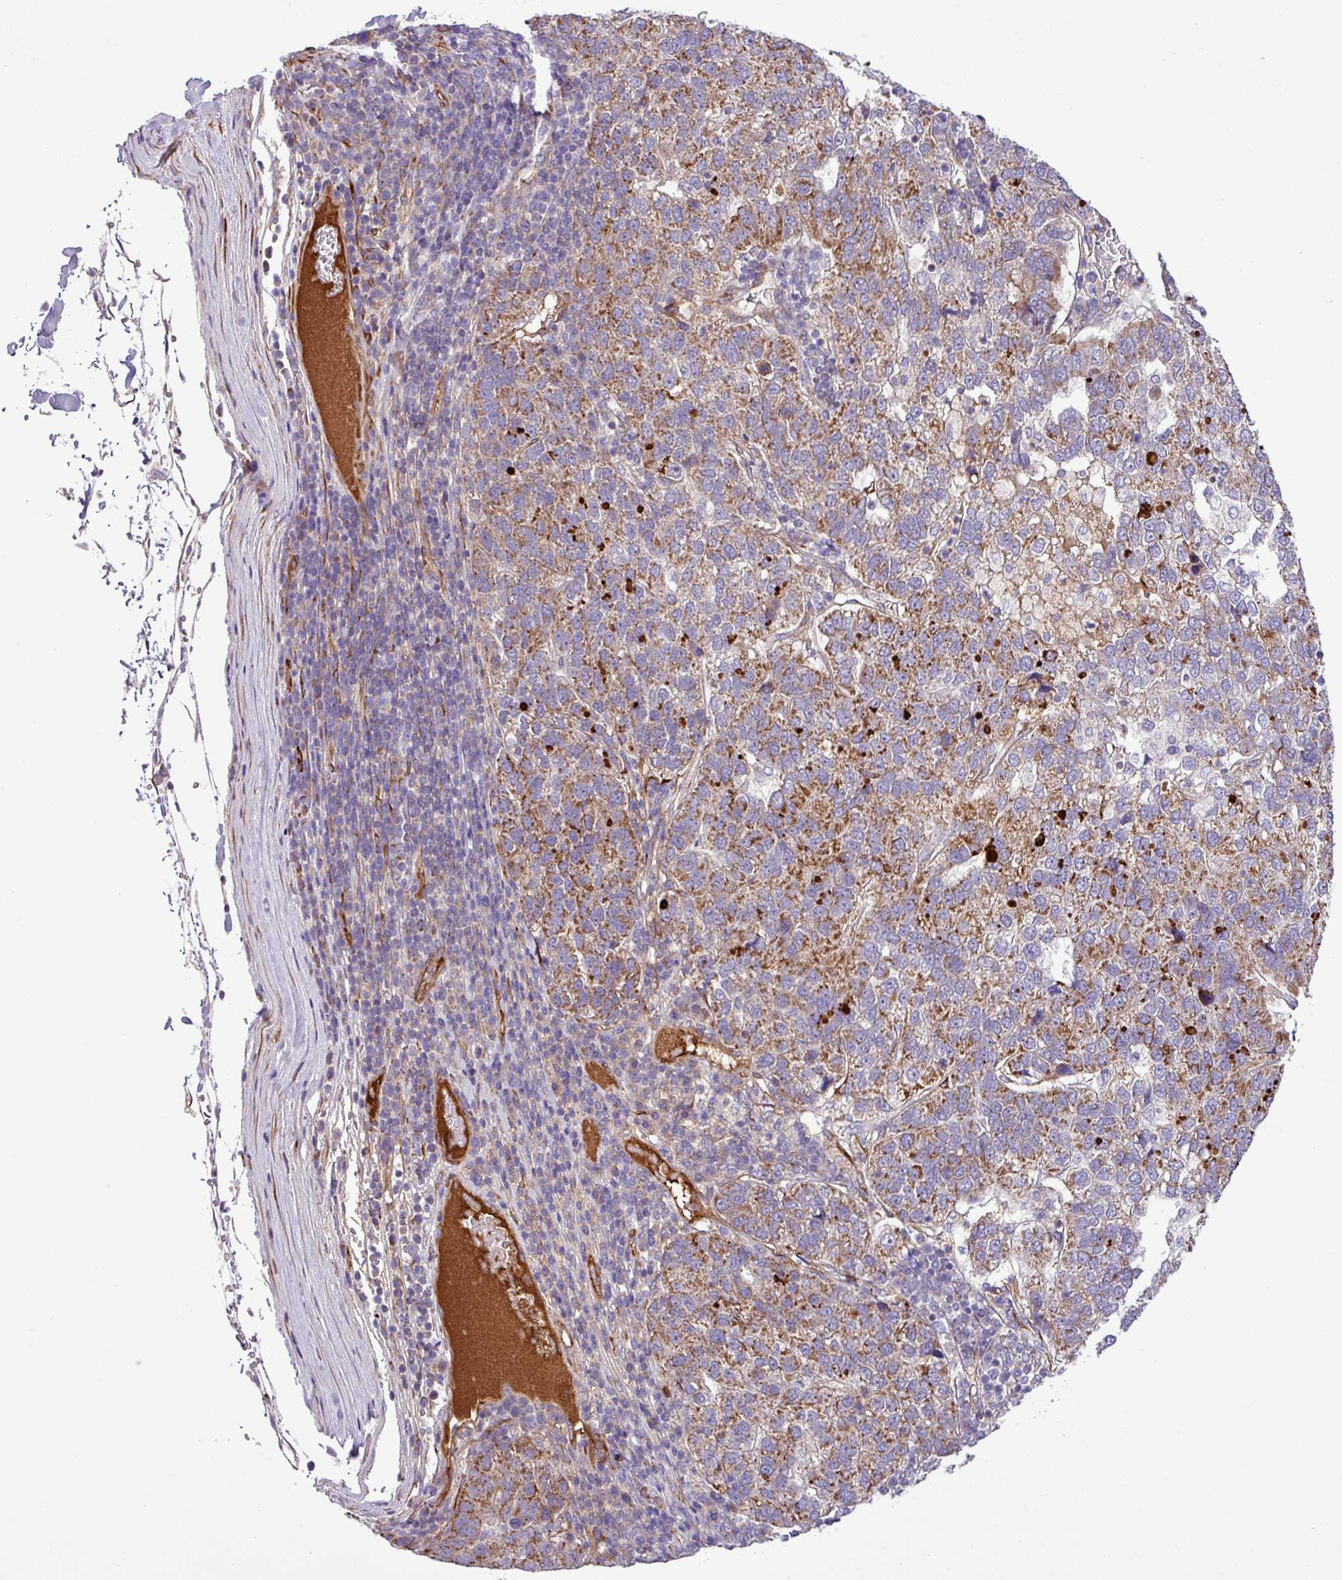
{"staining": {"intensity": "moderate", "quantity": ">75%", "location": "cytoplasmic/membranous"}, "tissue": "pancreatic cancer", "cell_type": "Tumor cells", "image_type": "cancer", "snomed": [{"axis": "morphology", "description": "Adenocarcinoma, NOS"}, {"axis": "topography", "description": "Pancreas"}], "caption": "Brown immunohistochemical staining in pancreatic cancer (adenocarcinoma) reveals moderate cytoplasmic/membranous expression in approximately >75% of tumor cells.", "gene": "CWH43", "patient": {"sex": "female", "age": 61}}